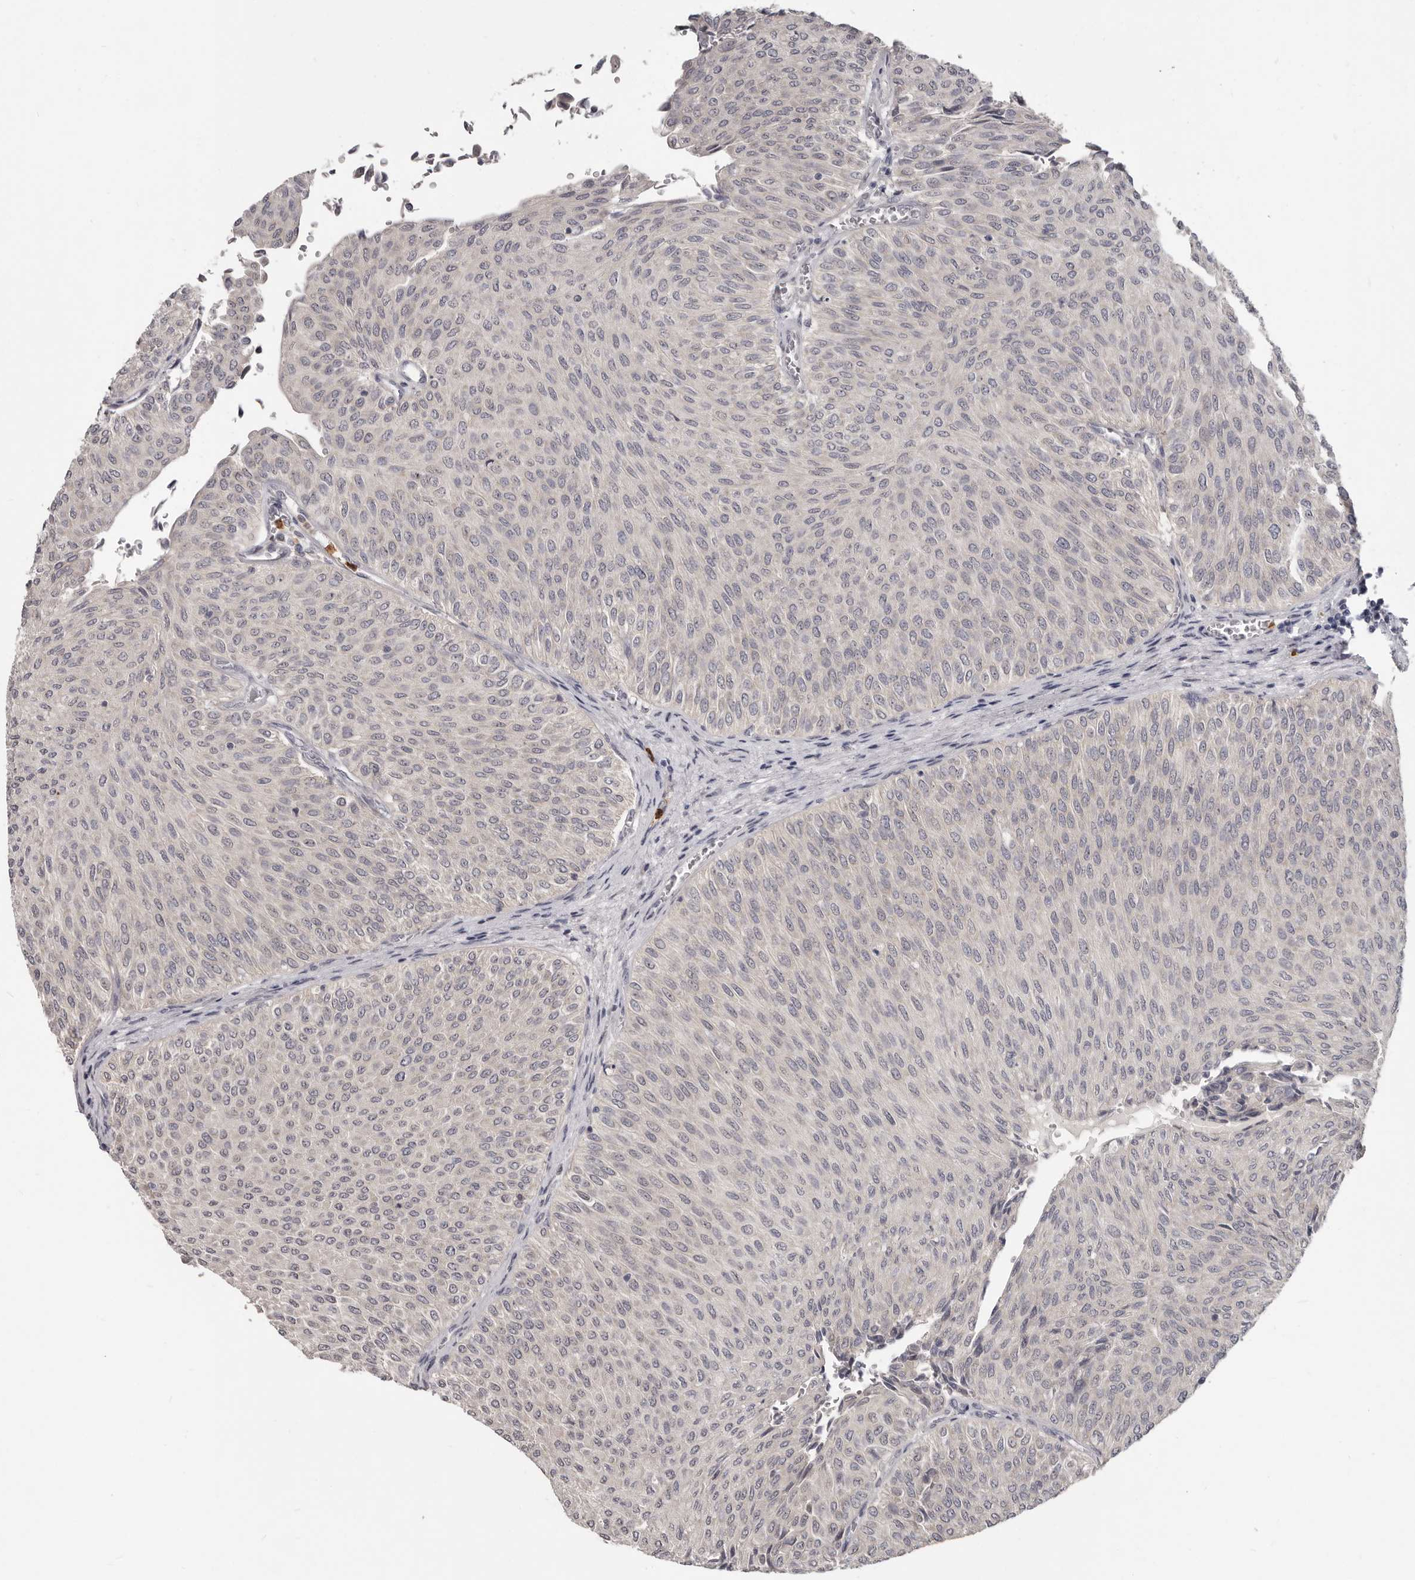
{"staining": {"intensity": "negative", "quantity": "none", "location": "none"}, "tissue": "urothelial cancer", "cell_type": "Tumor cells", "image_type": "cancer", "snomed": [{"axis": "morphology", "description": "Urothelial carcinoma, Low grade"}, {"axis": "topography", "description": "Urinary bladder"}], "caption": "Protein analysis of urothelial cancer exhibits no significant positivity in tumor cells.", "gene": "GPR157", "patient": {"sex": "male", "age": 78}}